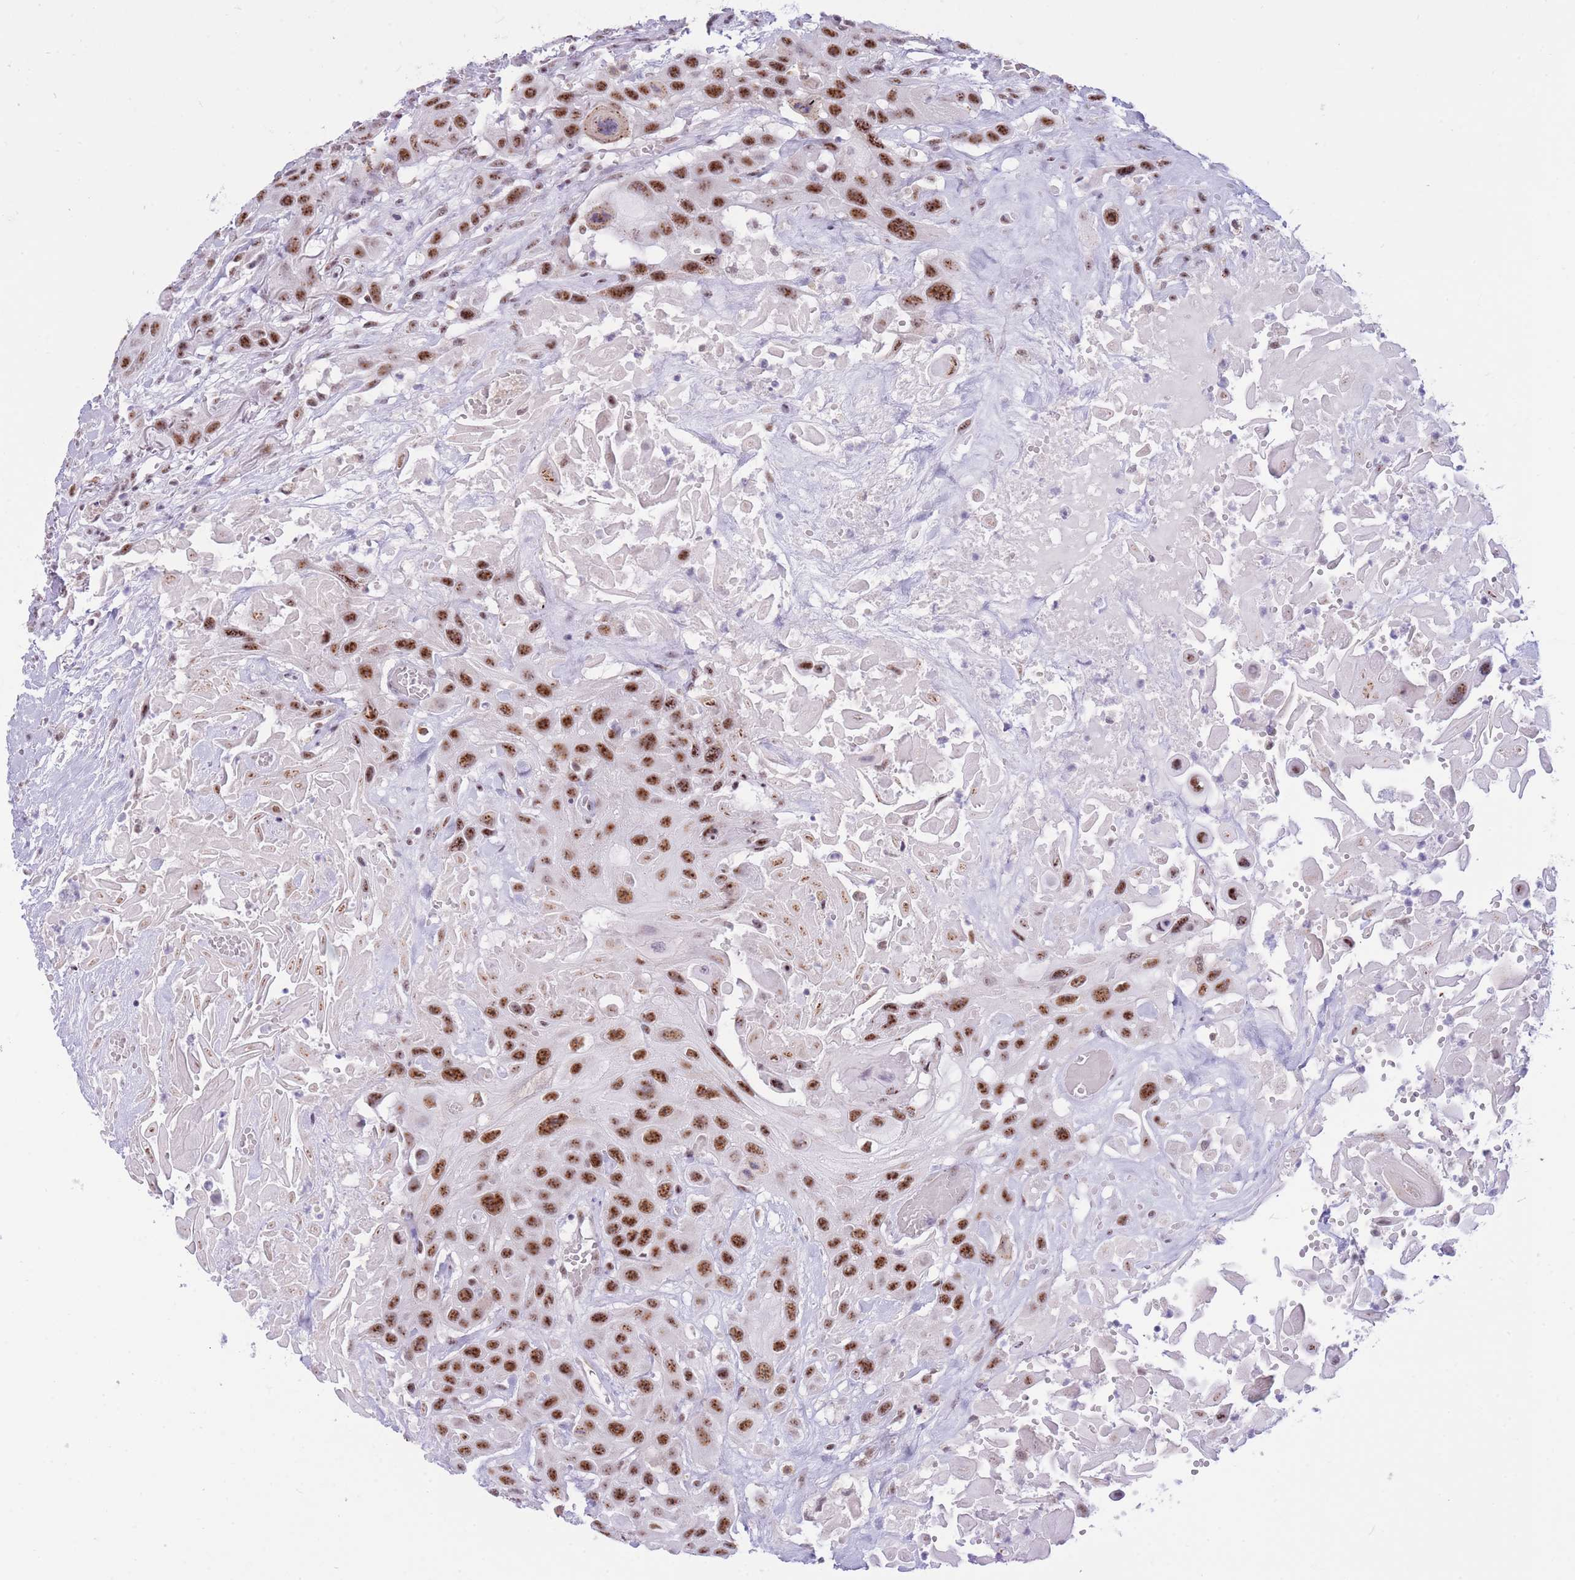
{"staining": {"intensity": "strong", "quantity": ">75%", "location": "nuclear"}, "tissue": "head and neck cancer", "cell_type": "Tumor cells", "image_type": "cancer", "snomed": [{"axis": "morphology", "description": "Squamous cell carcinoma, NOS"}, {"axis": "topography", "description": "Head-Neck"}], "caption": "This is an image of IHC staining of head and neck cancer, which shows strong expression in the nuclear of tumor cells.", "gene": "CYP2B6", "patient": {"sex": "male", "age": 81}}